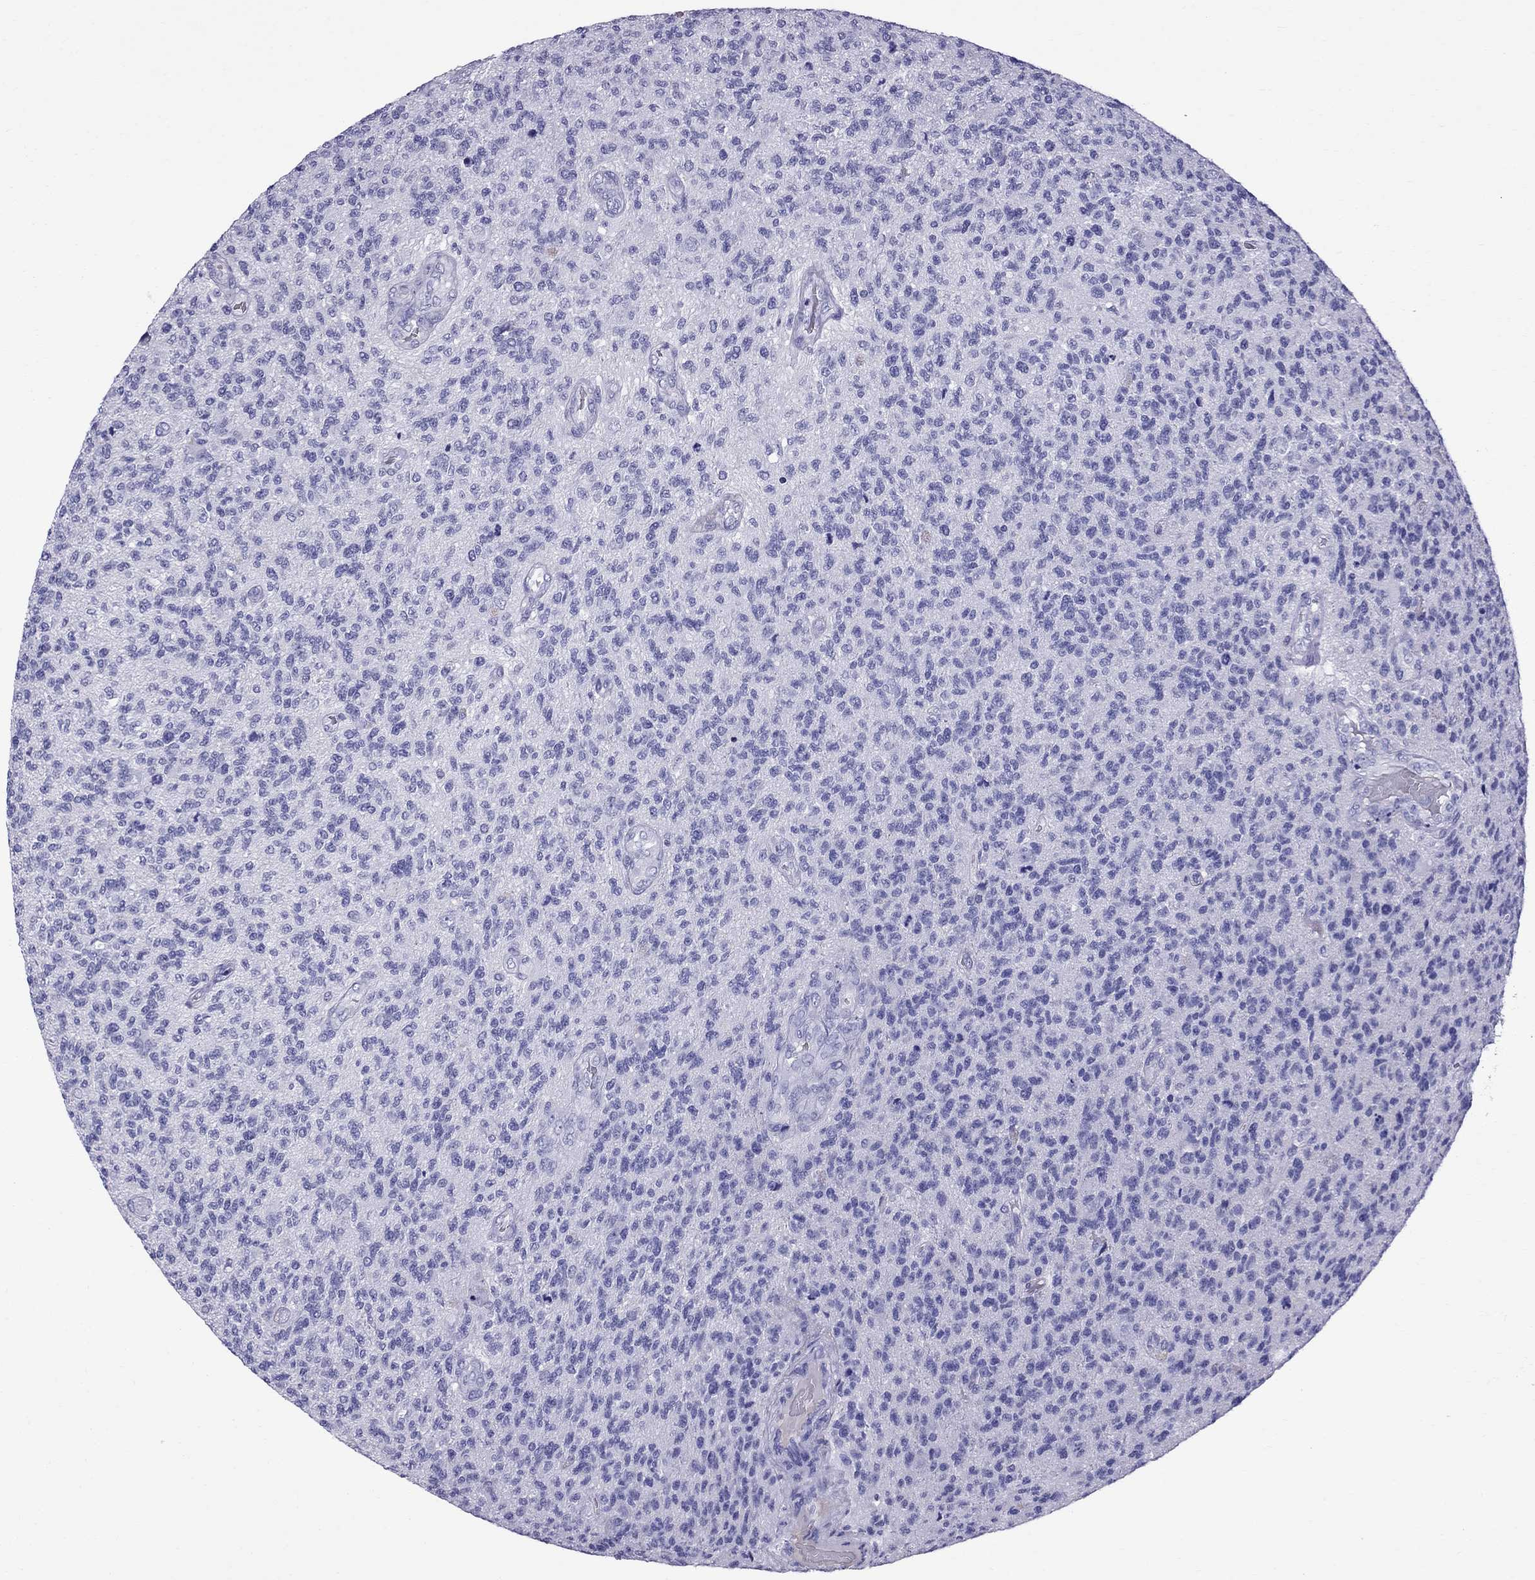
{"staining": {"intensity": "negative", "quantity": "none", "location": "none"}, "tissue": "glioma", "cell_type": "Tumor cells", "image_type": "cancer", "snomed": [{"axis": "morphology", "description": "Glioma, malignant, High grade"}, {"axis": "topography", "description": "Brain"}], "caption": "High-grade glioma (malignant) stained for a protein using immunohistochemistry reveals no positivity tumor cells.", "gene": "SCART1", "patient": {"sex": "male", "age": 56}}